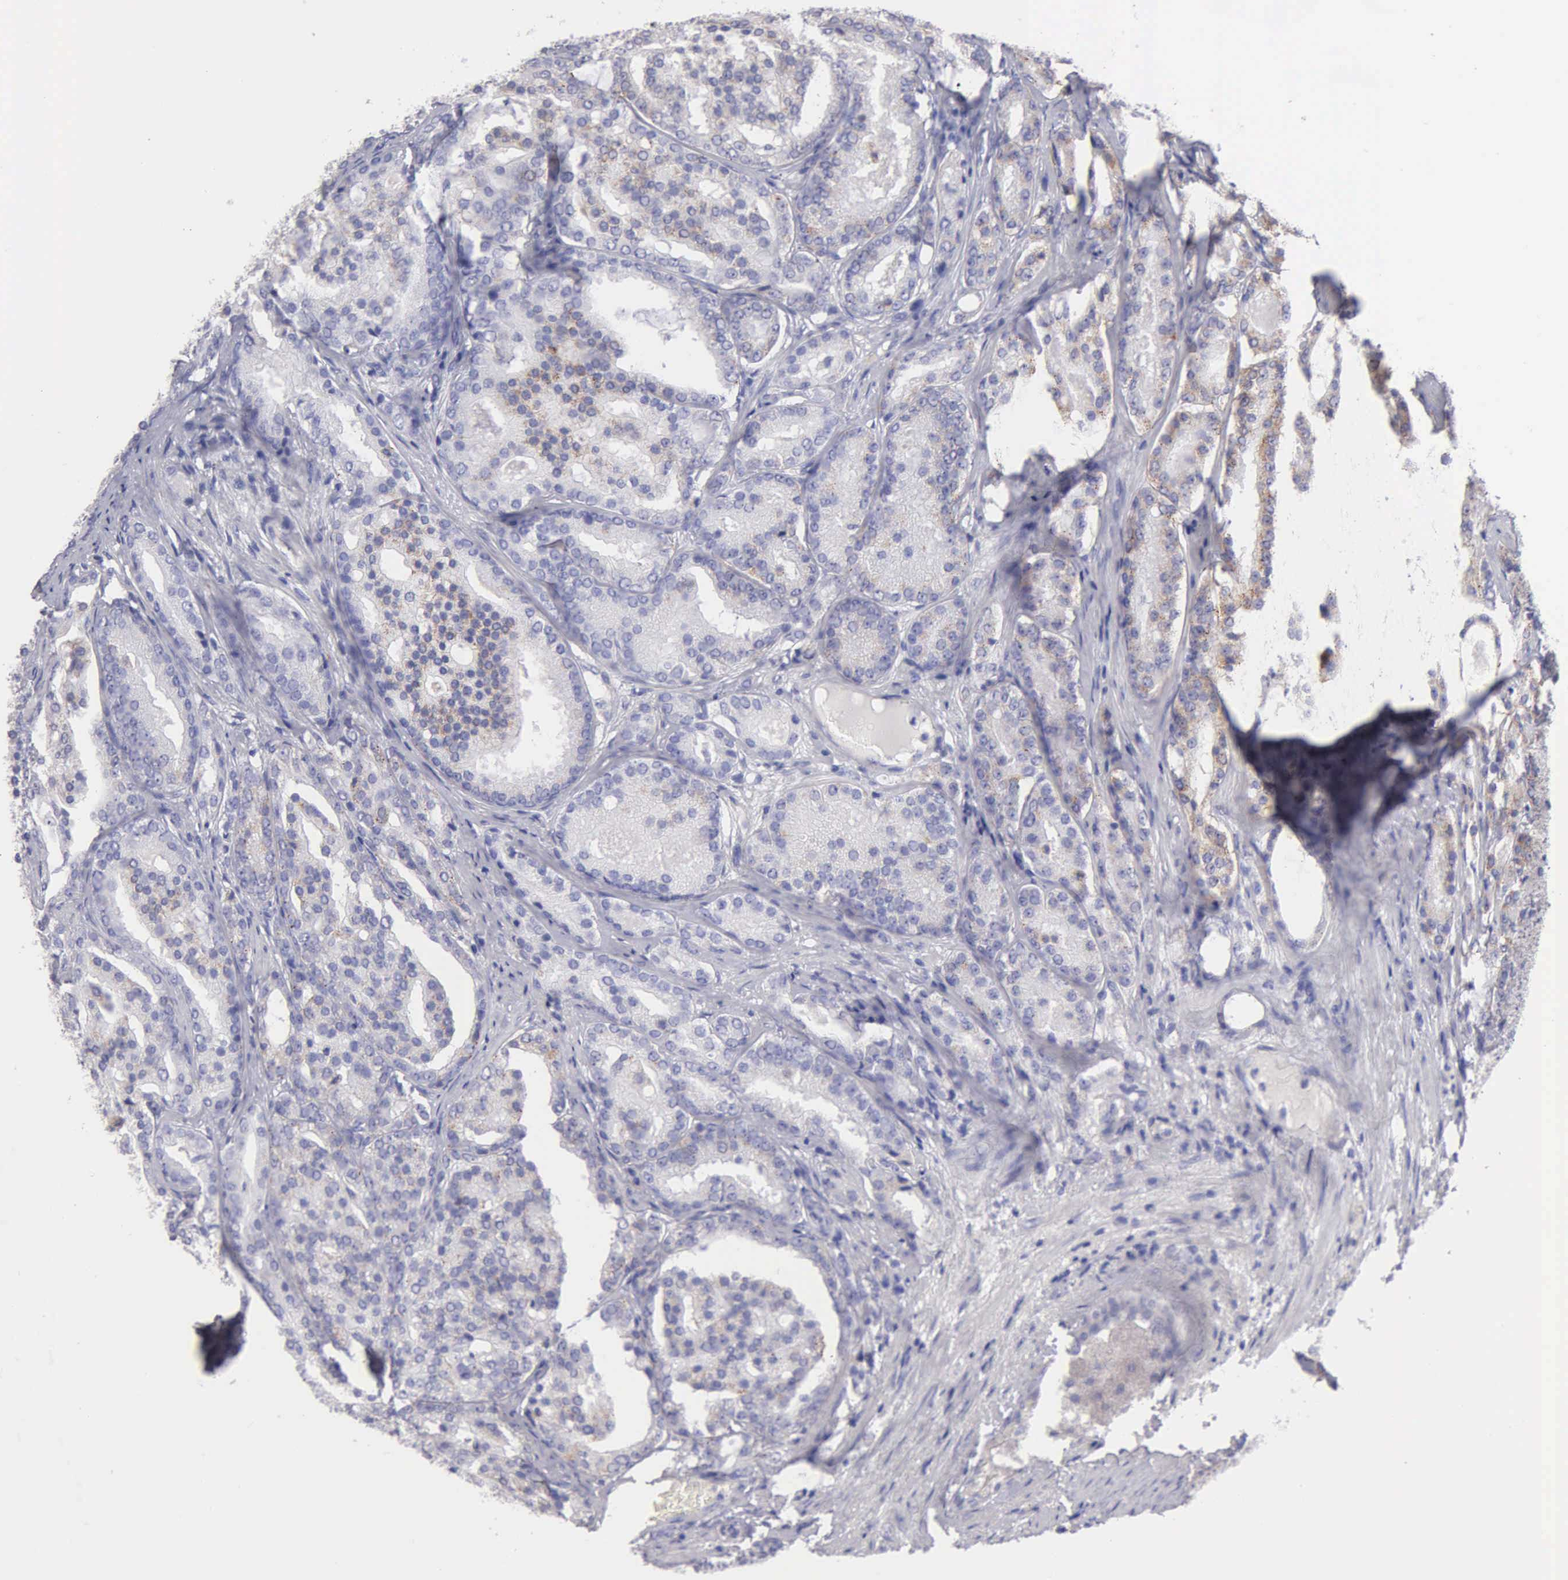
{"staining": {"intensity": "weak", "quantity": "<25%", "location": "cytoplasmic/membranous"}, "tissue": "prostate cancer", "cell_type": "Tumor cells", "image_type": "cancer", "snomed": [{"axis": "morphology", "description": "Adenocarcinoma, High grade"}, {"axis": "topography", "description": "Prostate"}], "caption": "A micrograph of adenocarcinoma (high-grade) (prostate) stained for a protein reveals no brown staining in tumor cells.", "gene": "APP", "patient": {"sex": "male", "age": 64}}